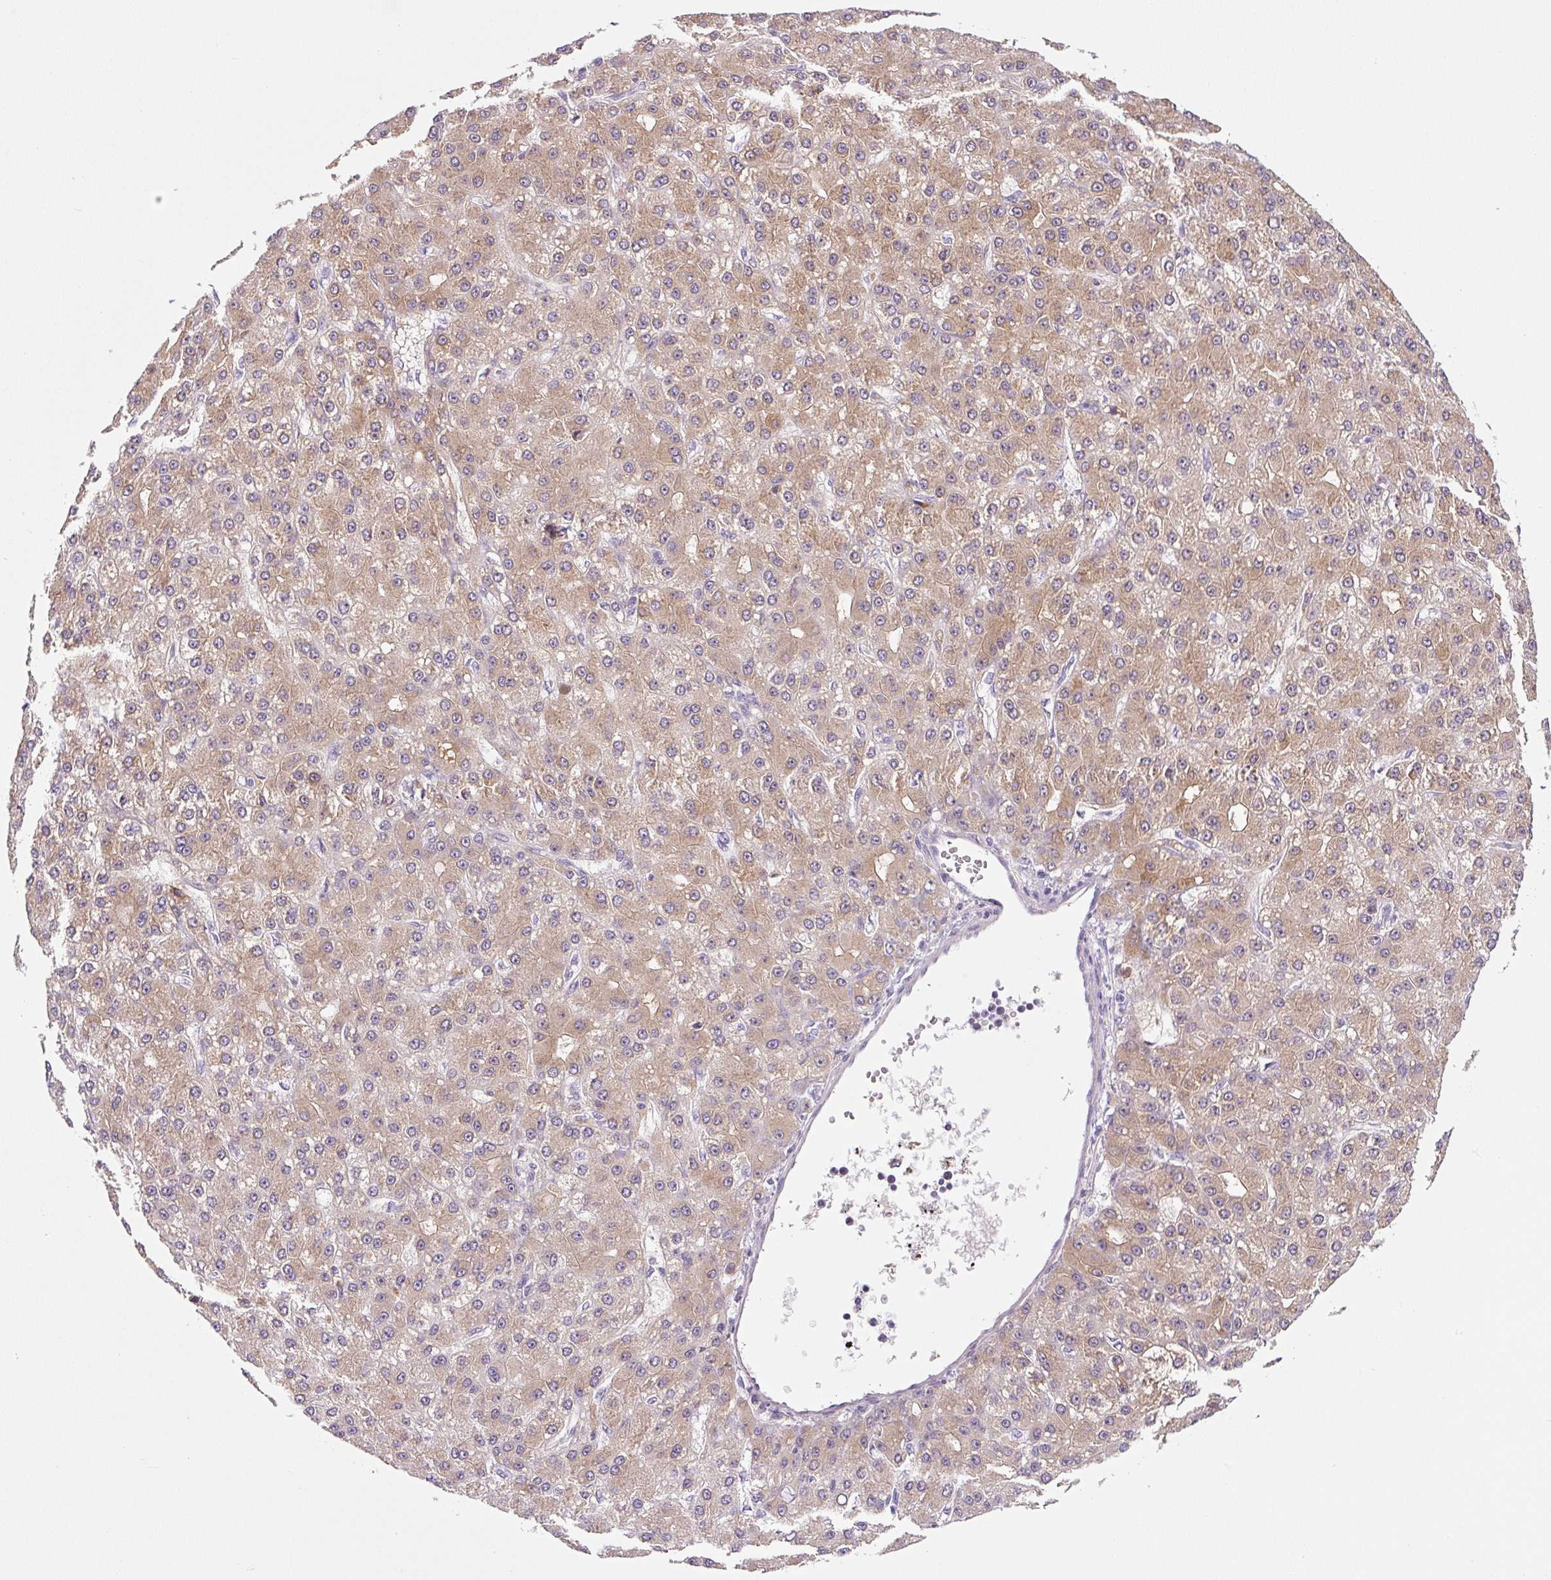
{"staining": {"intensity": "moderate", "quantity": ">75%", "location": "cytoplasmic/membranous"}, "tissue": "liver cancer", "cell_type": "Tumor cells", "image_type": "cancer", "snomed": [{"axis": "morphology", "description": "Carcinoma, Hepatocellular, NOS"}, {"axis": "topography", "description": "Liver"}], "caption": "The histopathology image displays a brown stain indicating the presence of a protein in the cytoplasmic/membranous of tumor cells in liver cancer. (Stains: DAB (3,3'-diaminobenzidine) in brown, nuclei in blue, Microscopy: brightfield microscopy at high magnification).", "gene": "PRKAA2", "patient": {"sex": "male", "age": 67}}